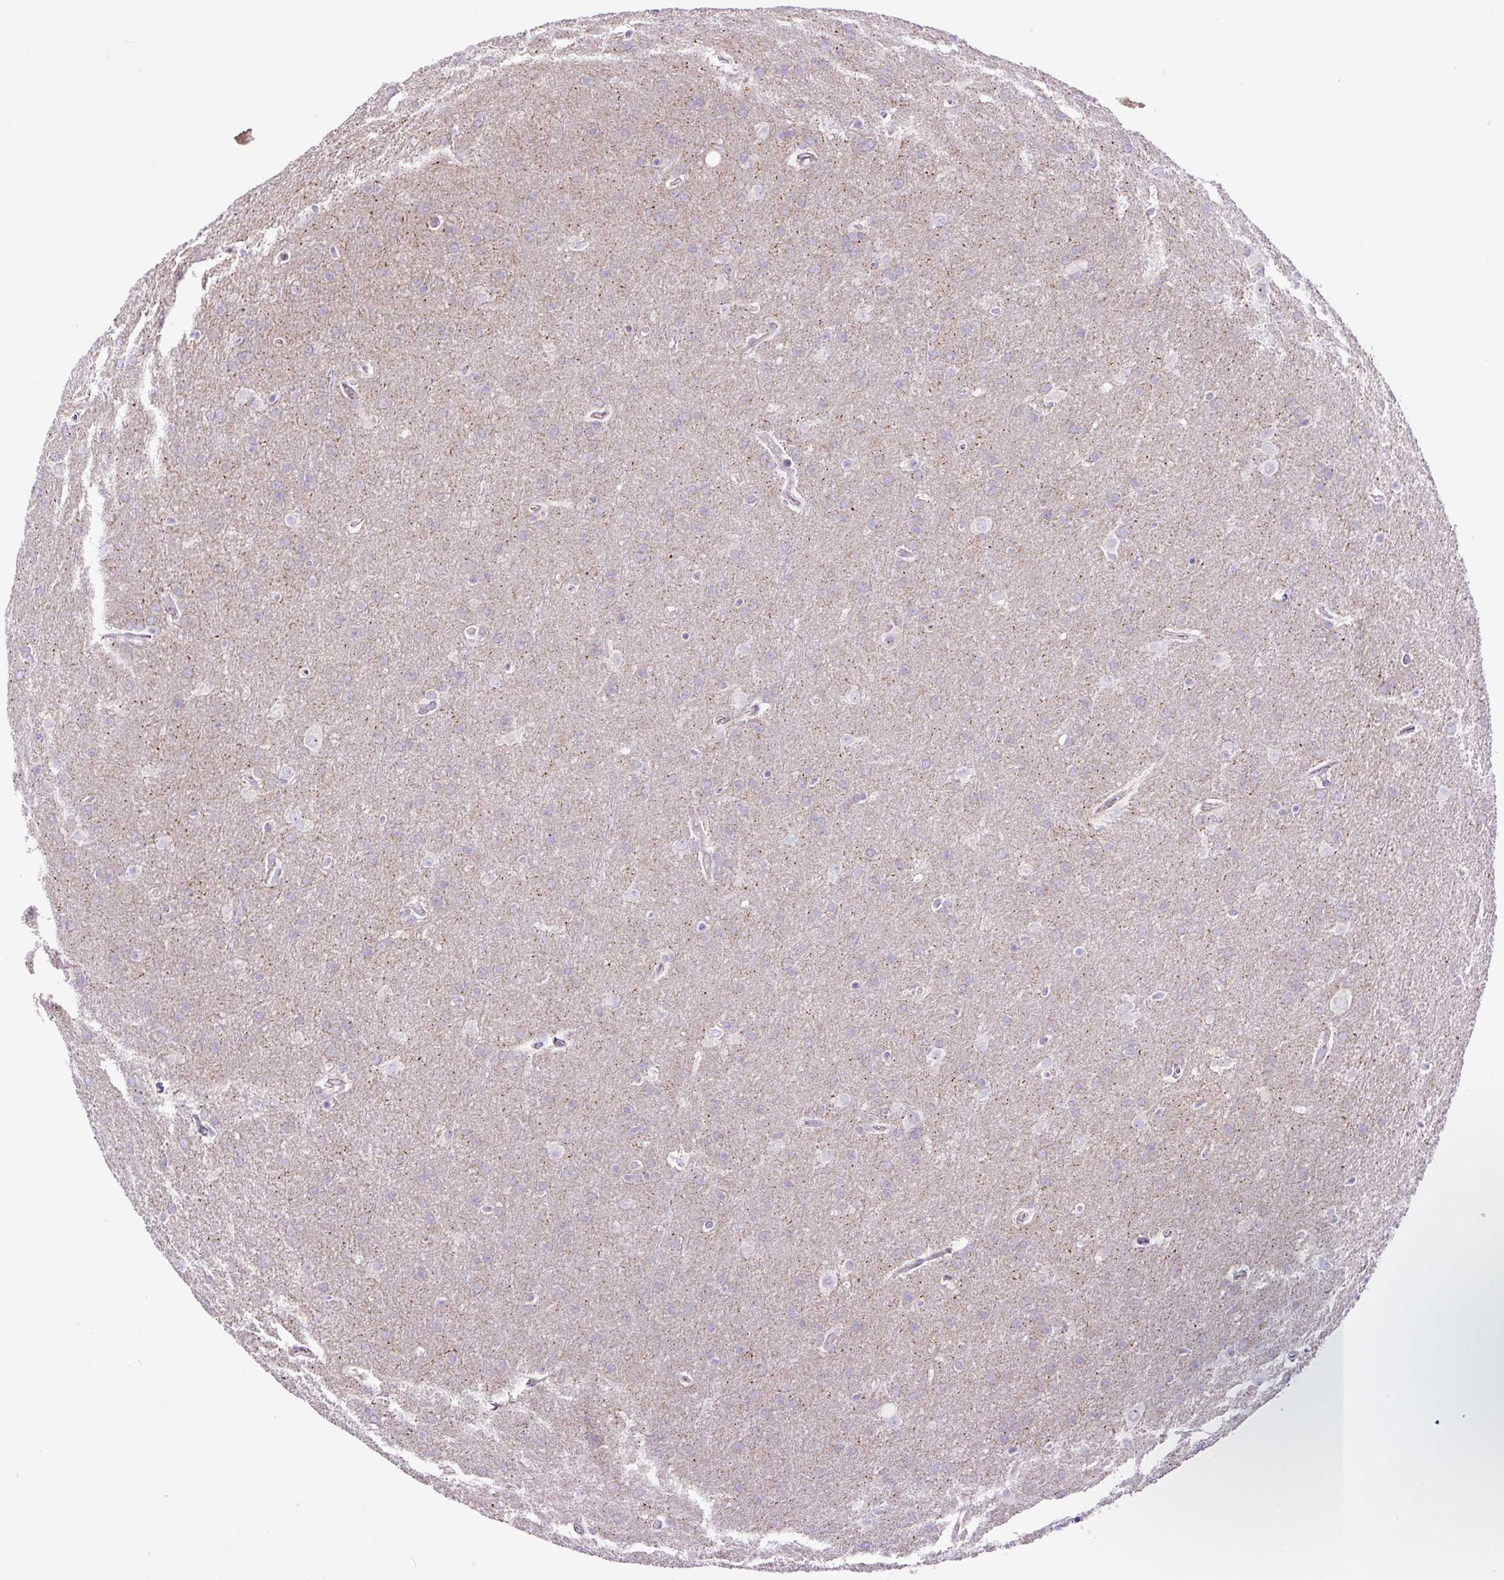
{"staining": {"intensity": "negative", "quantity": "none", "location": "none"}, "tissue": "glioma", "cell_type": "Tumor cells", "image_type": "cancer", "snomed": [{"axis": "morphology", "description": "Glioma, malignant, Low grade"}, {"axis": "topography", "description": "Brain"}], "caption": "Immunohistochemical staining of human glioma reveals no significant expression in tumor cells.", "gene": "ZNF596", "patient": {"sex": "female", "age": 32}}